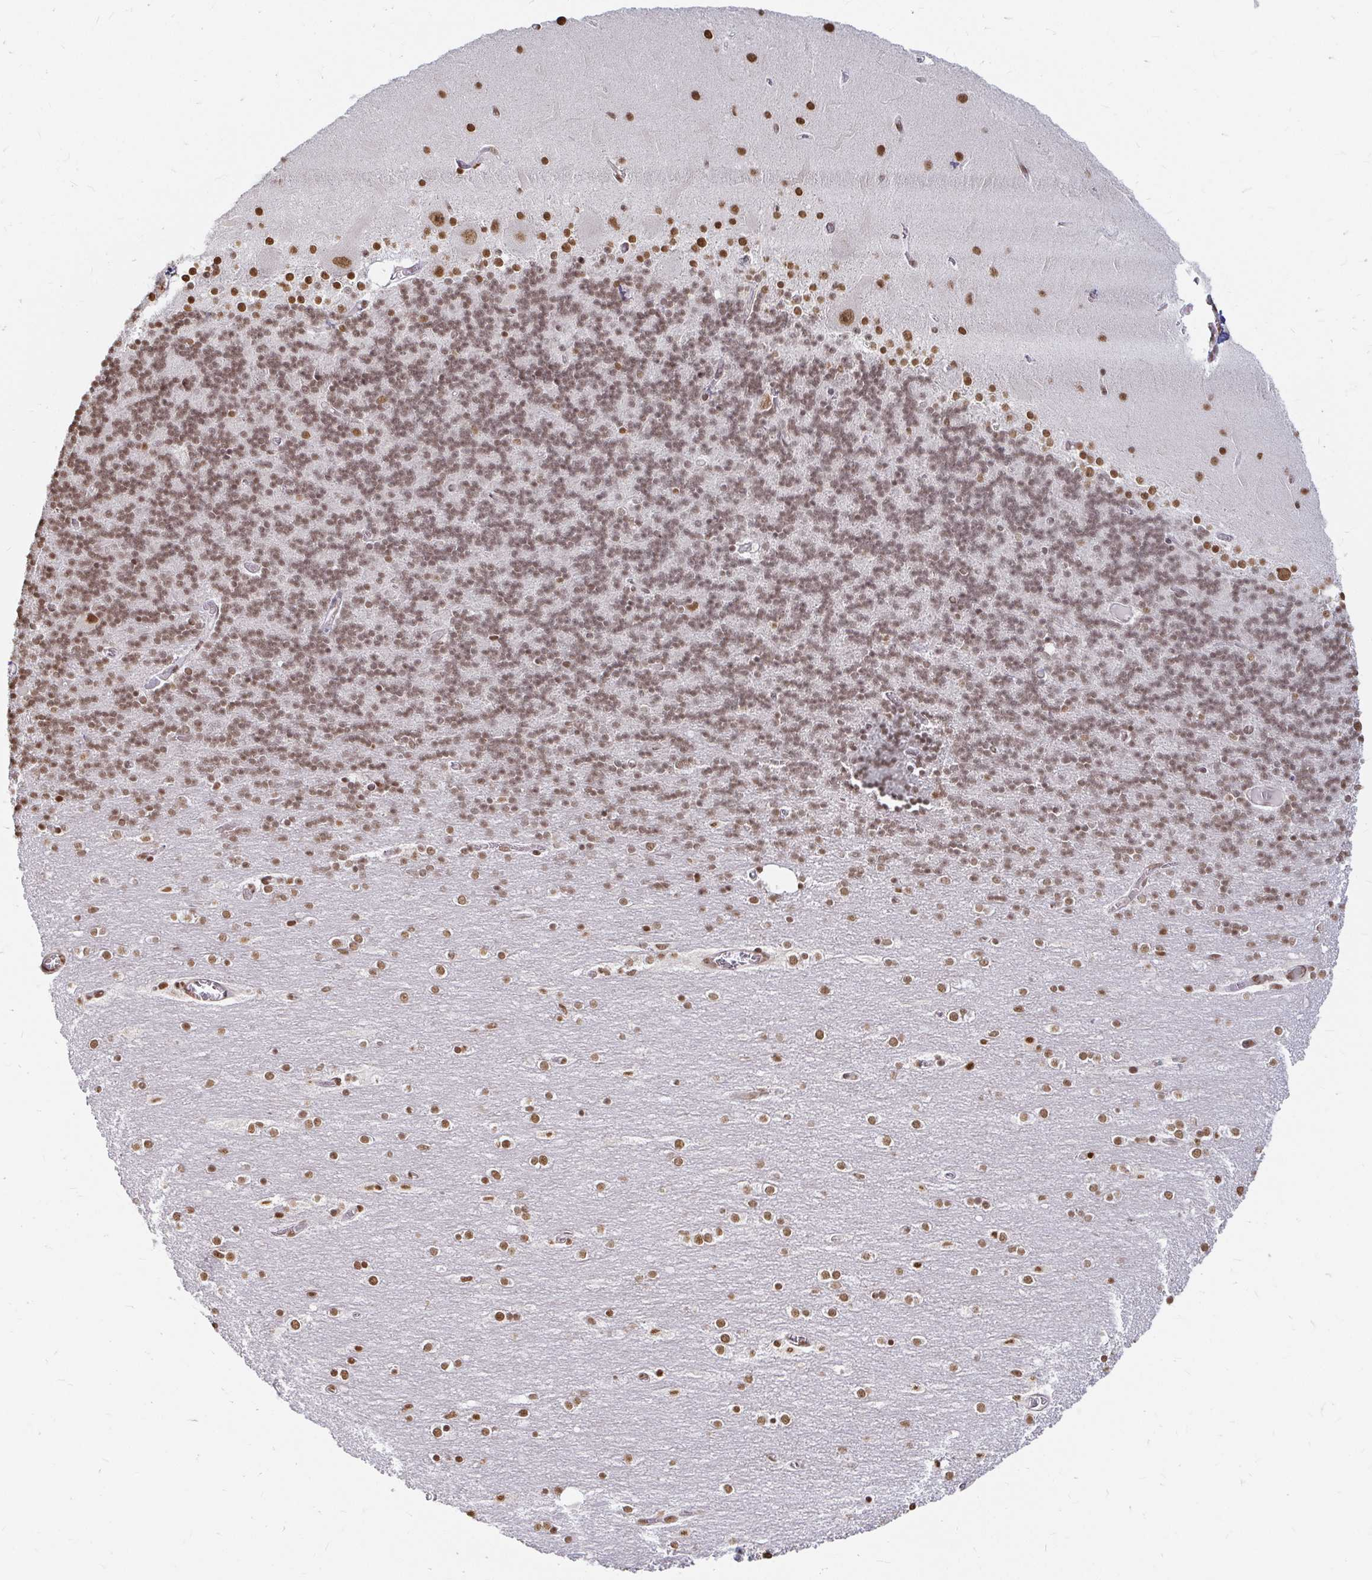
{"staining": {"intensity": "moderate", "quantity": ">75%", "location": "nuclear"}, "tissue": "cerebellum", "cell_type": "Cells in granular layer", "image_type": "normal", "snomed": [{"axis": "morphology", "description": "Normal tissue, NOS"}, {"axis": "topography", "description": "Cerebellum"}], "caption": "Normal cerebellum shows moderate nuclear positivity in approximately >75% of cells in granular layer, visualized by immunohistochemistry.", "gene": "HNRNPU", "patient": {"sex": "female", "age": 54}}